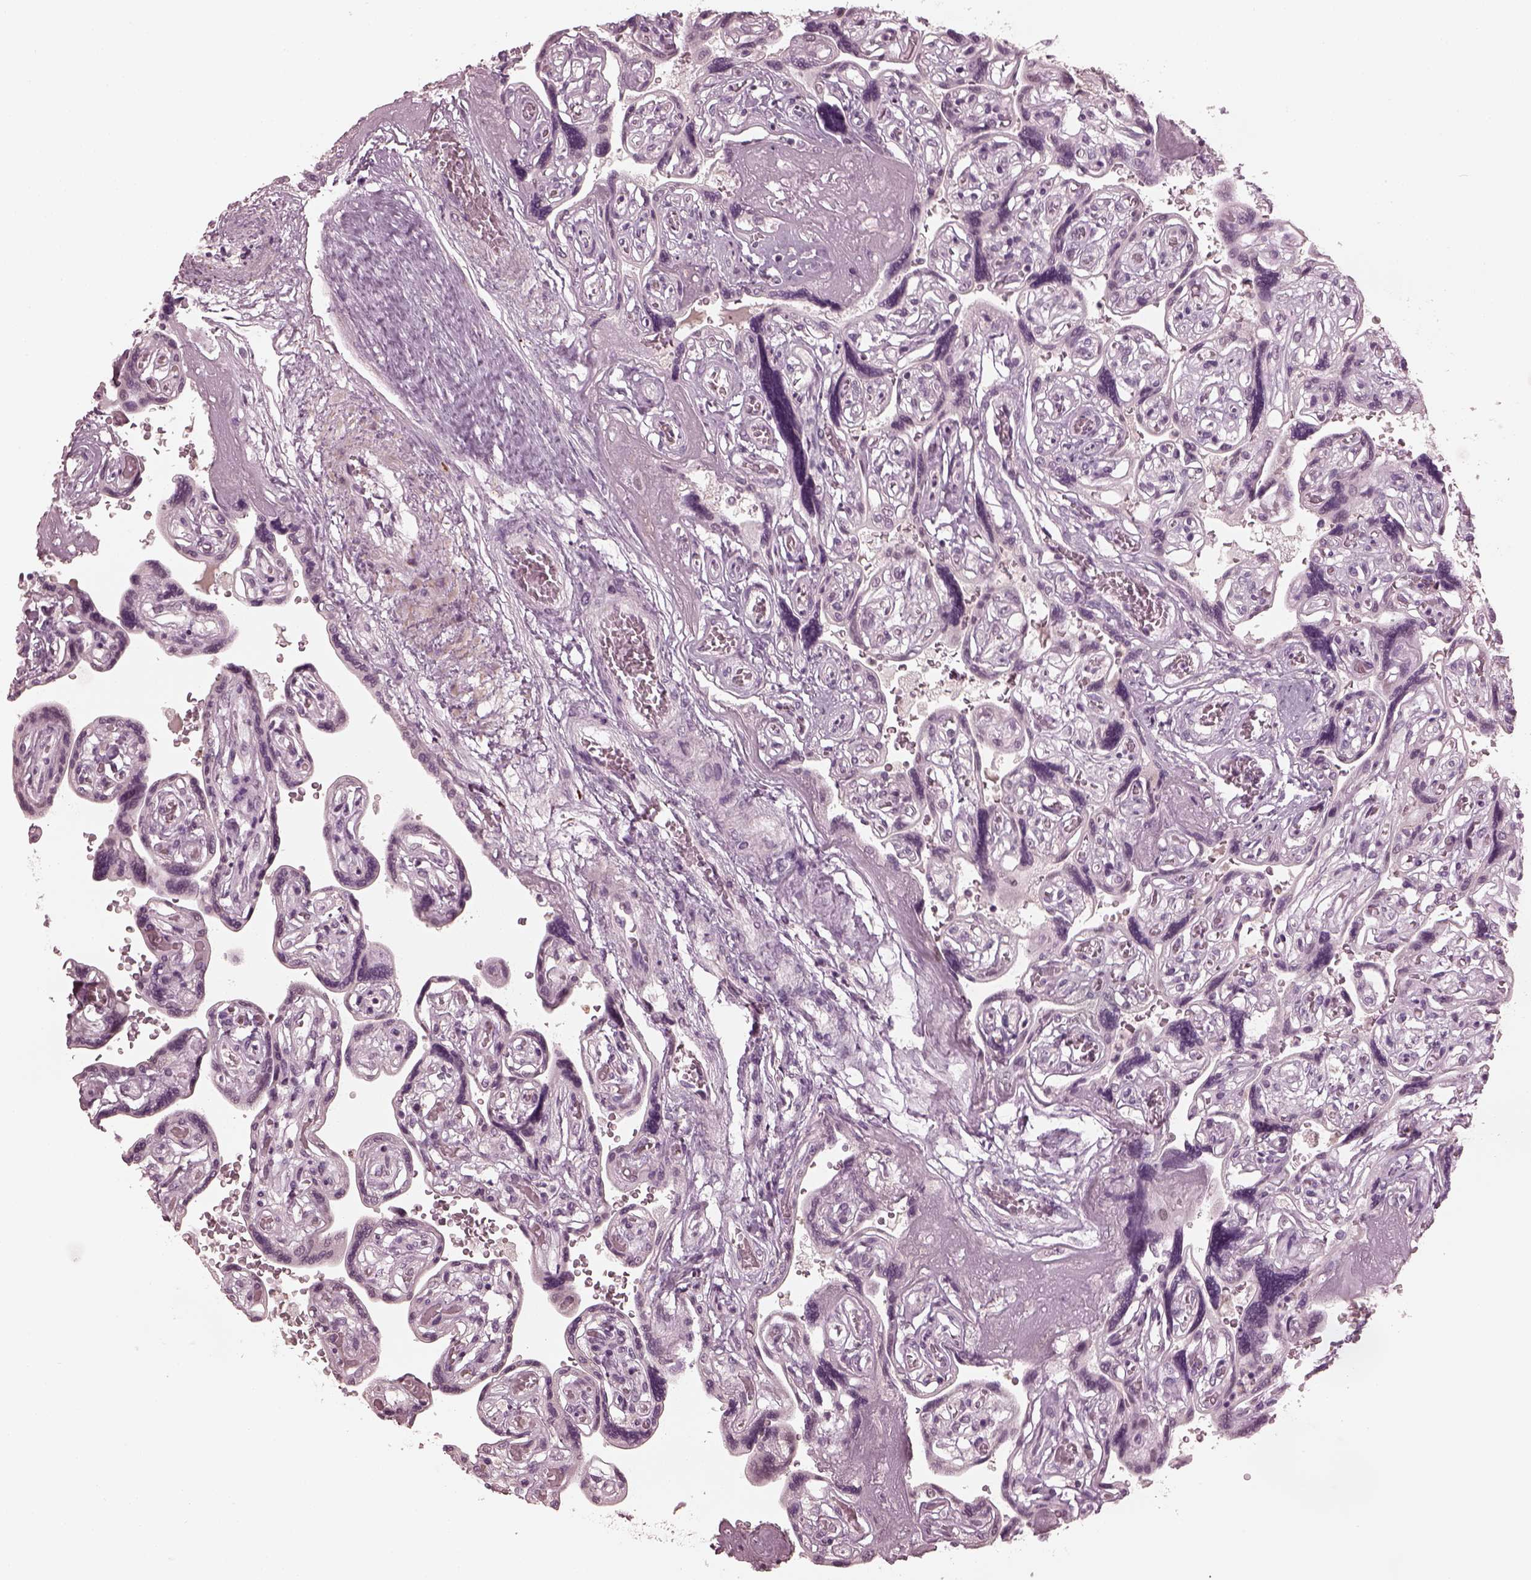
{"staining": {"intensity": "negative", "quantity": "none", "location": "none"}, "tissue": "placenta", "cell_type": "Decidual cells", "image_type": "normal", "snomed": [{"axis": "morphology", "description": "Normal tissue, NOS"}, {"axis": "topography", "description": "Placenta"}], "caption": "The immunohistochemistry (IHC) image has no significant positivity in decidual cells of placenta. The staining is performed using DAB (3,3'-diaminobenzidine) brown chromogen with nuclei counter-stained in using hematoxylin.", "gene": "CCDC170", "patient": {"sex": "female", "age": 32}}